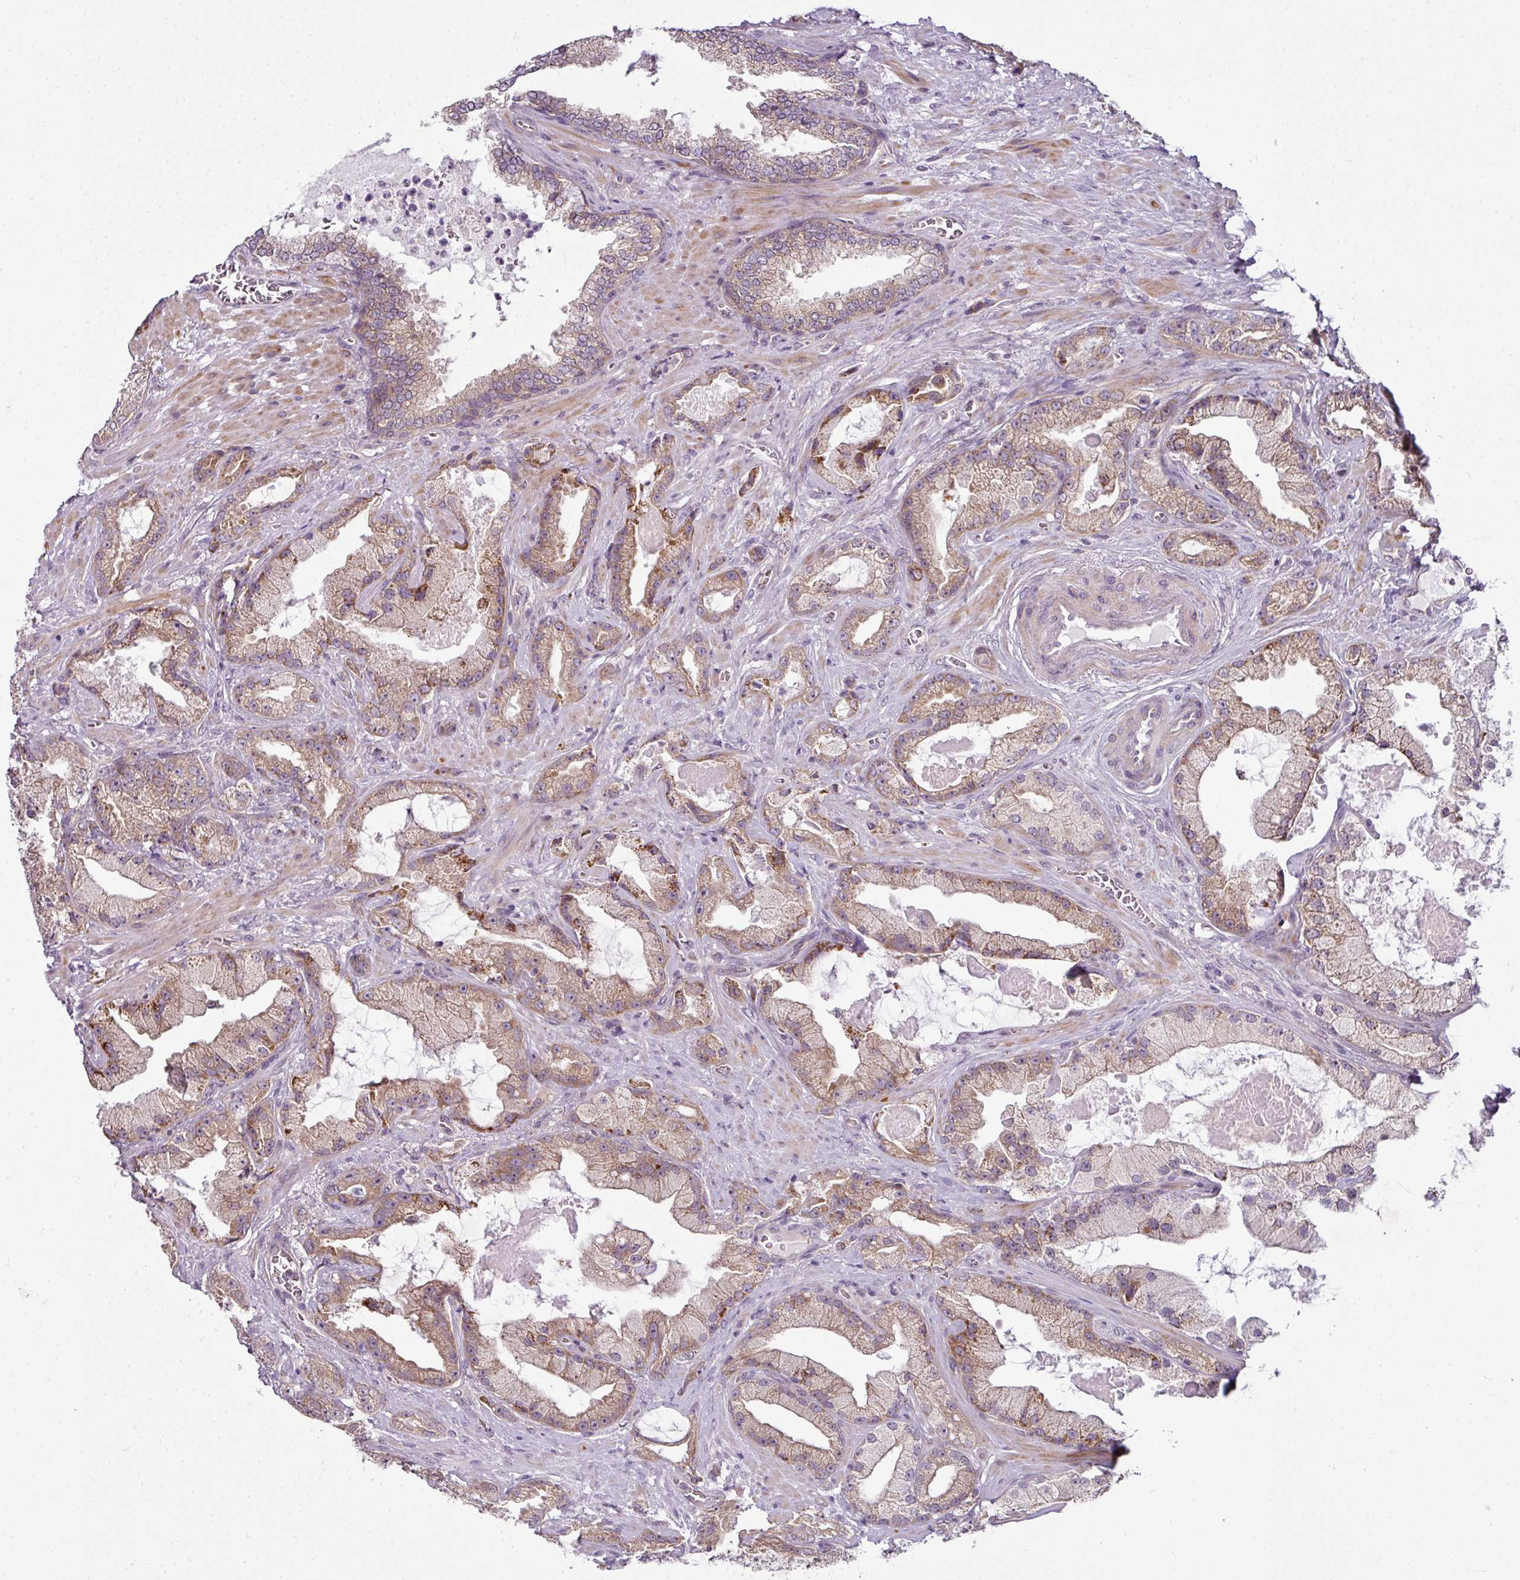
{"staining": {"intensity": "moderate", "quantity": ">75%", "location": "cytoplasmic/membranous"}, "tissue": "prostate cancer", "cell_type": "Tumor cells", "image_type": "cancer", "snomed": [{"axis": "morphology", "description": "Adenocarcinoma, High grade"}, {"axis": "topography", "description": "Prostate"}], "caption": "IHC (DAB (3,3'-diaminobenzidine)) staining of human prostate cancer (adenocarcinoma (high-grade)) shows moderate cytoplasmic/membranous protein expression in about >75% of tumor cells.", "gene": "DERPC", "patient": {"sex": "male", "age": 68}}